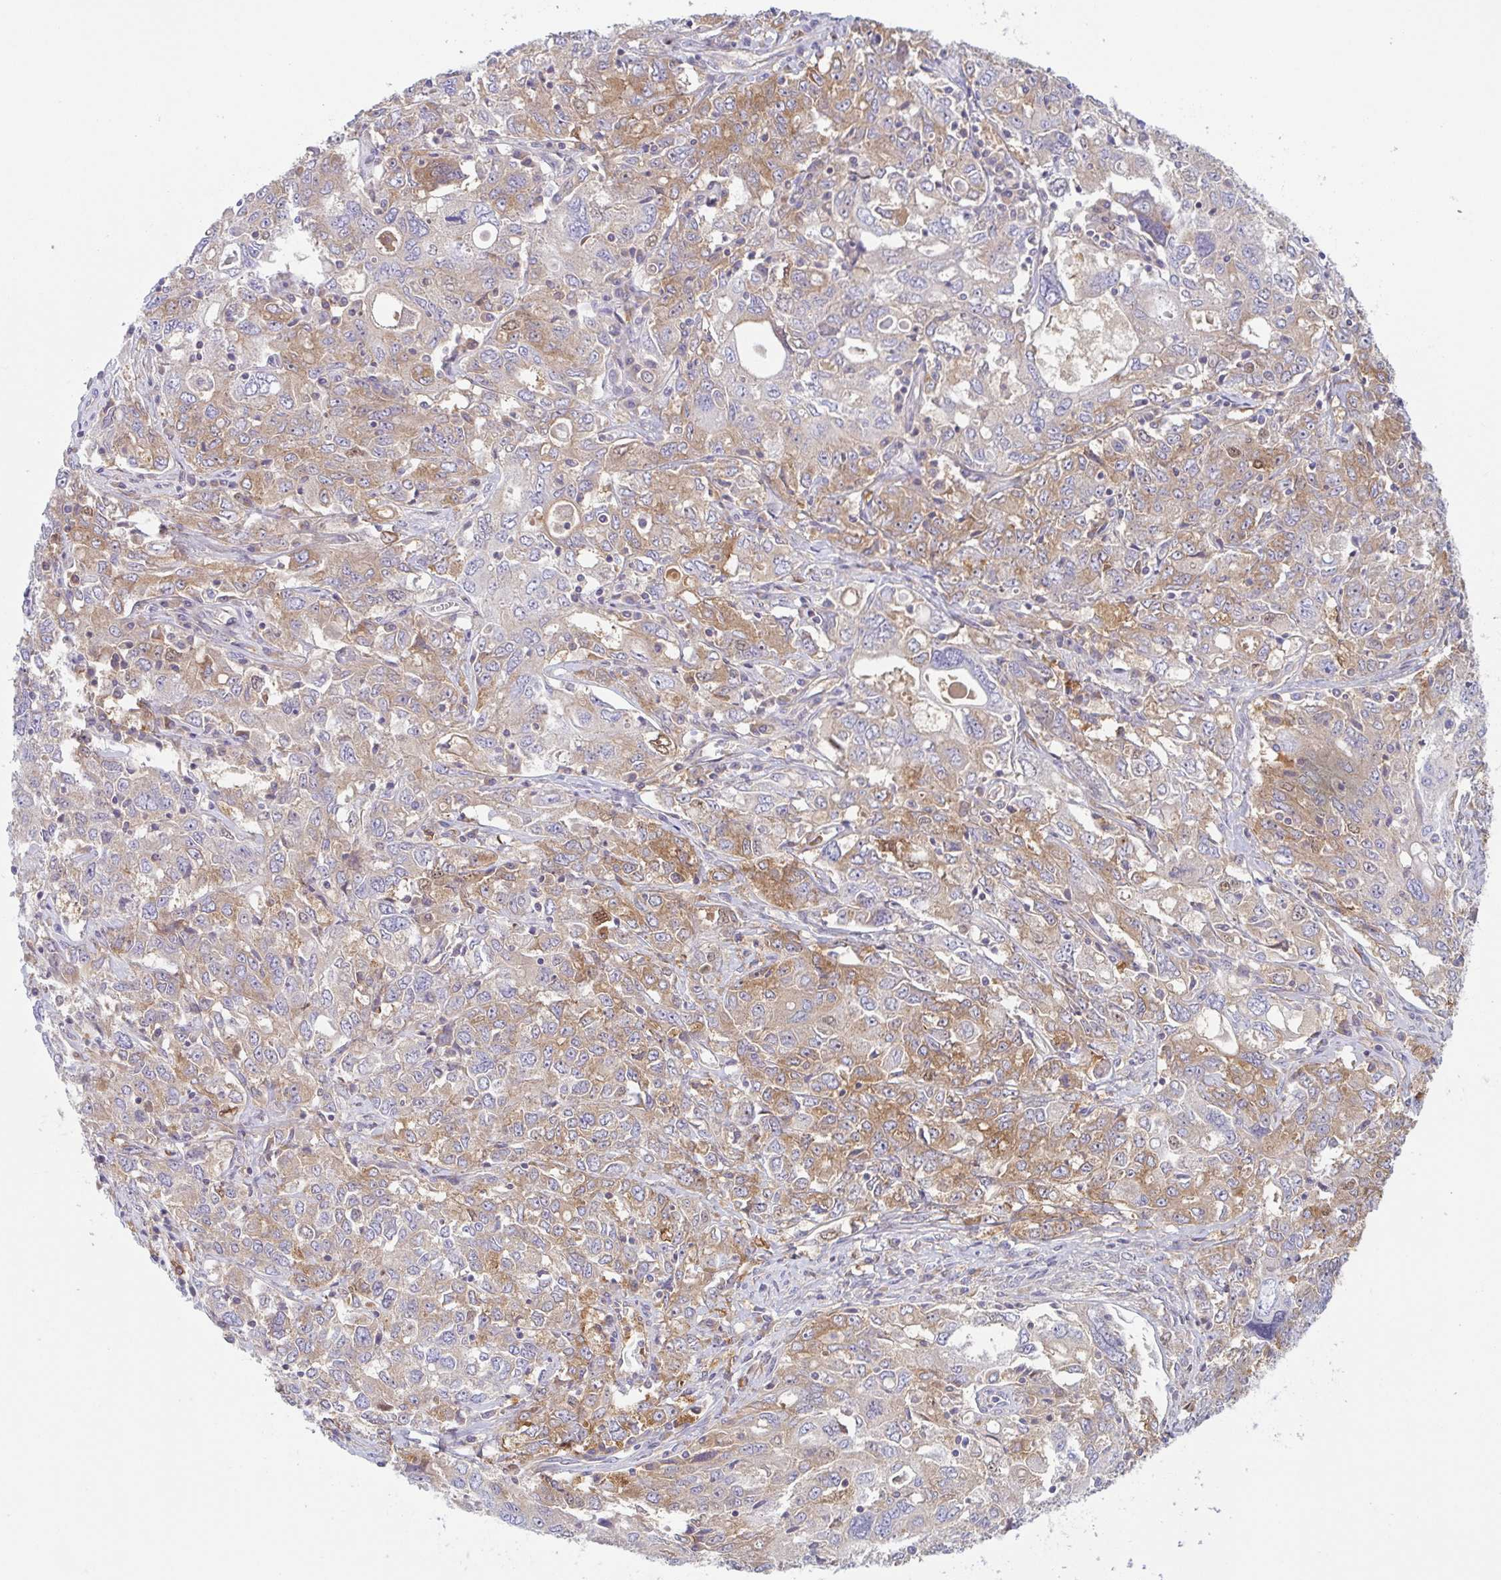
{"staining": {"intensity": "moderate", "quantity": ">75%", "location": "cytoplasmic/membranous"}, "tissue": "ovarian cancer", "cell_type": "Tumor cells", "image_type": "cancer", "snomed": [{"axis": "morphology", "description": "Carcinoma, endometroid"}, {"axis": "topography", "description": "Ovary"}], "caption": "Human ovarian endometroid carcinoma stained with a protein marker shows moderate staining in tumor cells.", "gene": "AMPD2", "patient": {"sex": "female", "age": 62}}